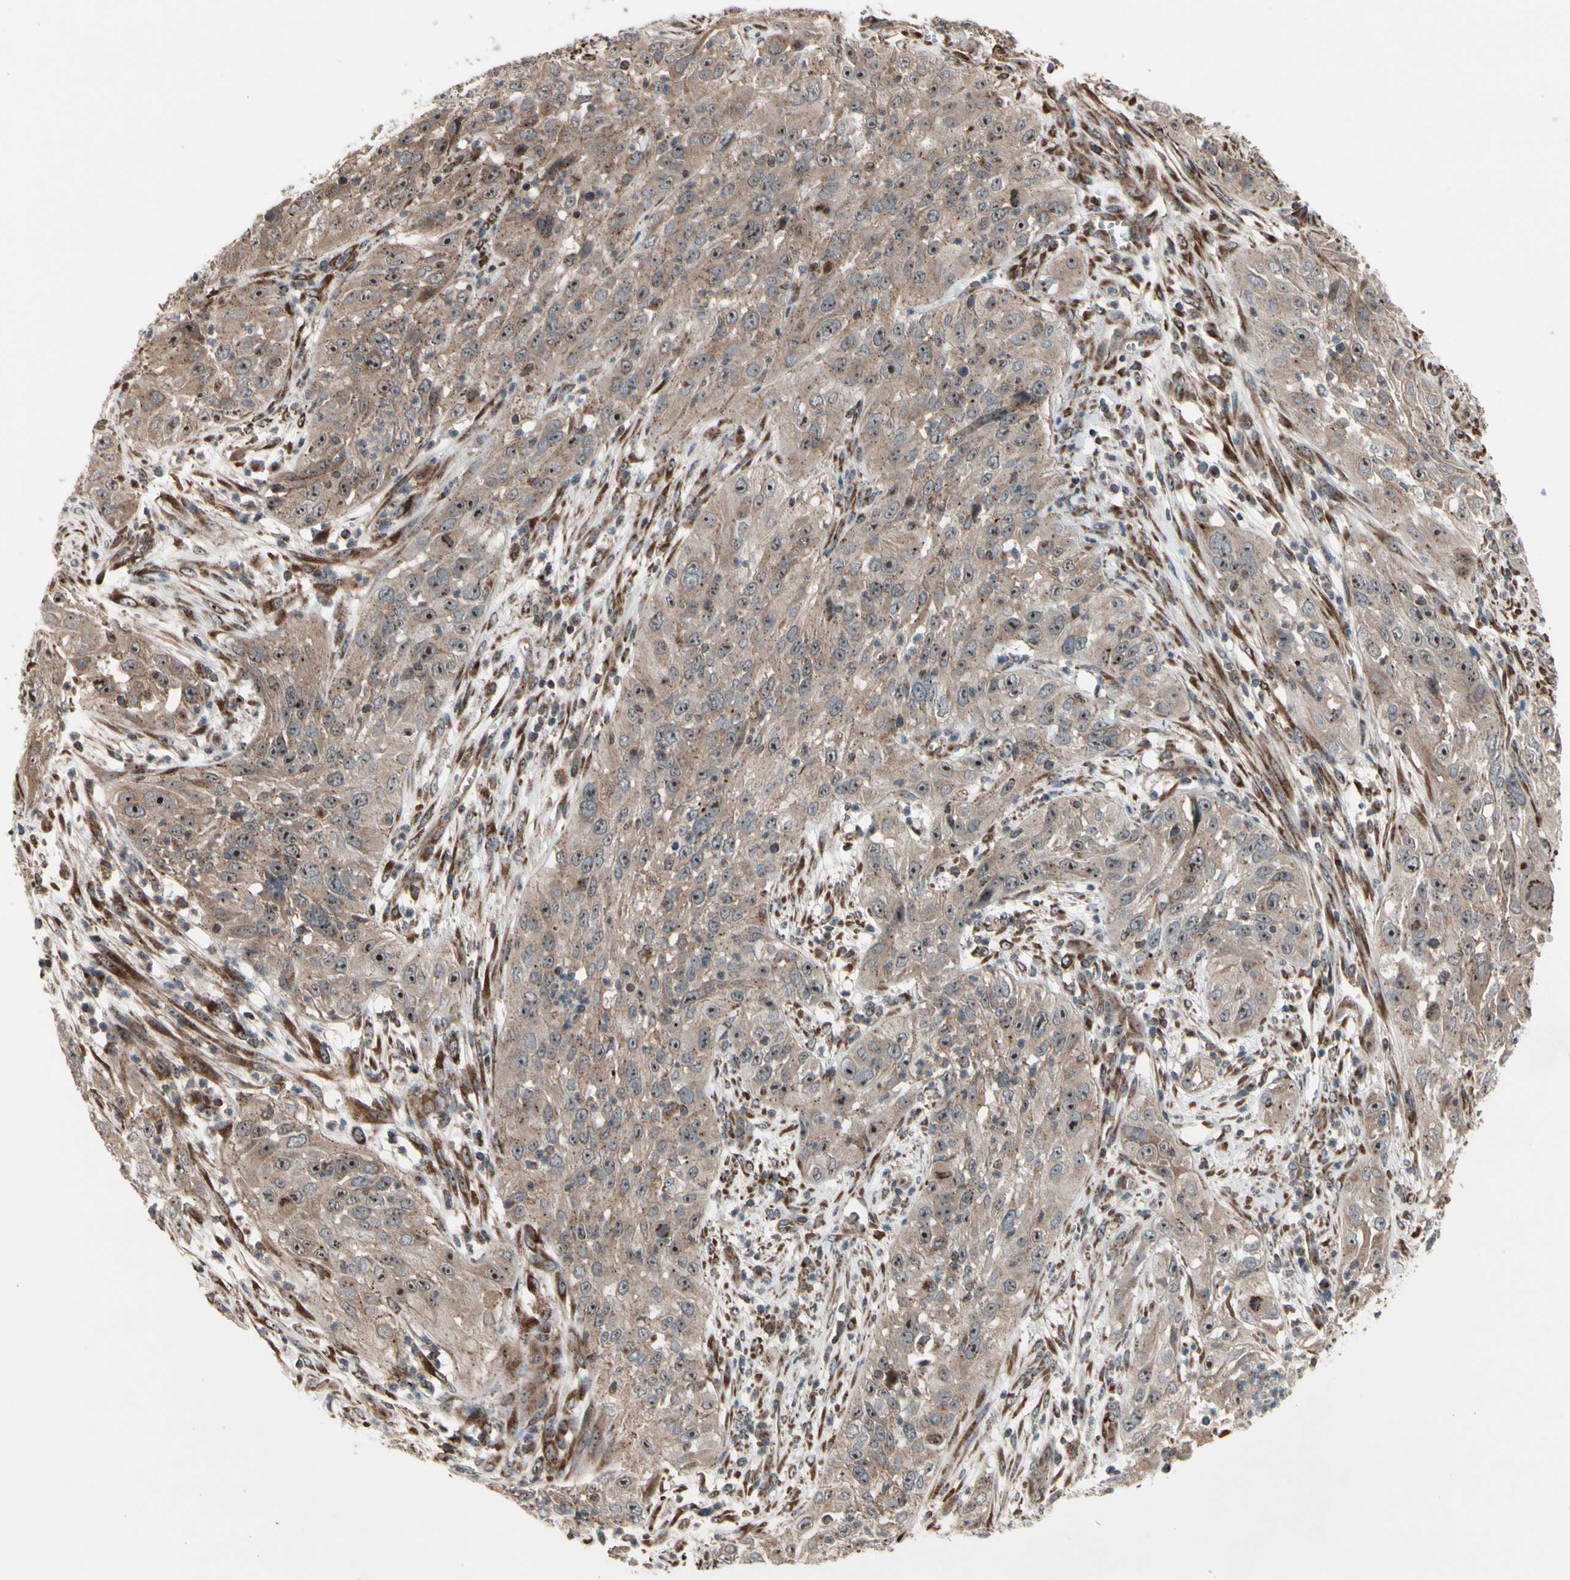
{"staining": {"intensity": "strong", "quantity": ">75%", "location": "cytoplasmic/membranous,nuclear"}, "tissue": "cervical cancer", "cell_type": "Tumor cells", "image_type": "cancer", "snomed": [{"axis": "morphology", "description": "Squamous cell carcinoma, NOS"}, {"axis": "topography", "description": "Cervix"}], "caption": "Immunohistochemistry (IHC) of human squamous cell carcinoma (cervical) demonstrates high levels of strong cytoplasmic/membranous and nuclear expression in about >75% of tumor cells.", "gene": "SLC39A9", "patient": {"sex": "female", "age": 32}}